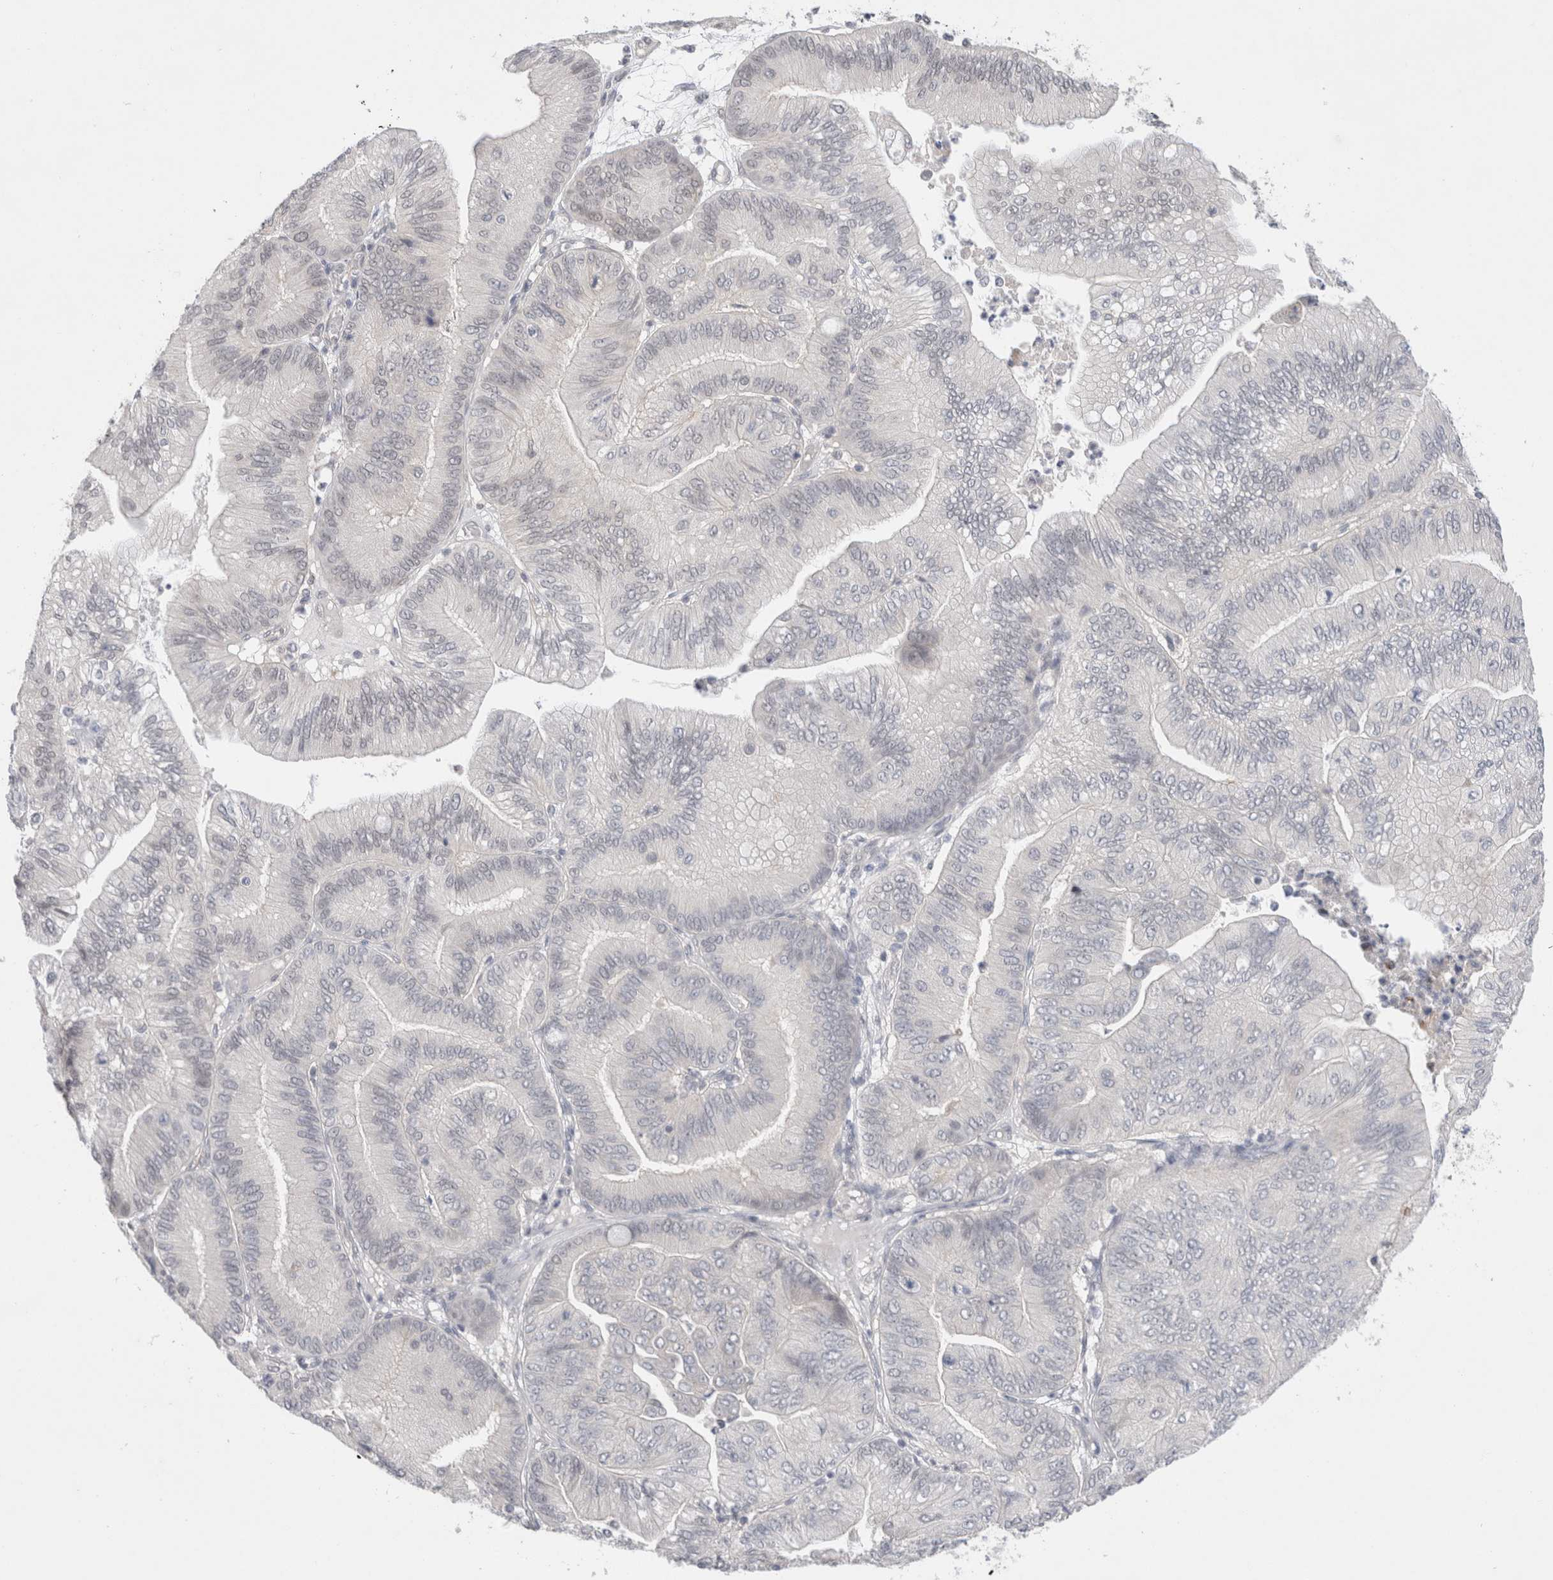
{"staining": {"intensity": "negative", "quantity": "none", "location": "none"}, "tissue": "ovarian cancer", "cell_type": "Tumor cells", "image_type": "cancer", "snomed": [{"axis": "morphology", "description": "Cystadenocarcinoma, mucinous, NOS"}, {"axis": "topography", "description": "Ovary"}], "caption": "A micrograph of human ovarian cancer is negative for staining in tumor cells.", "gene": "BICD2", "patient": {"sex": "female", "age": 61}}